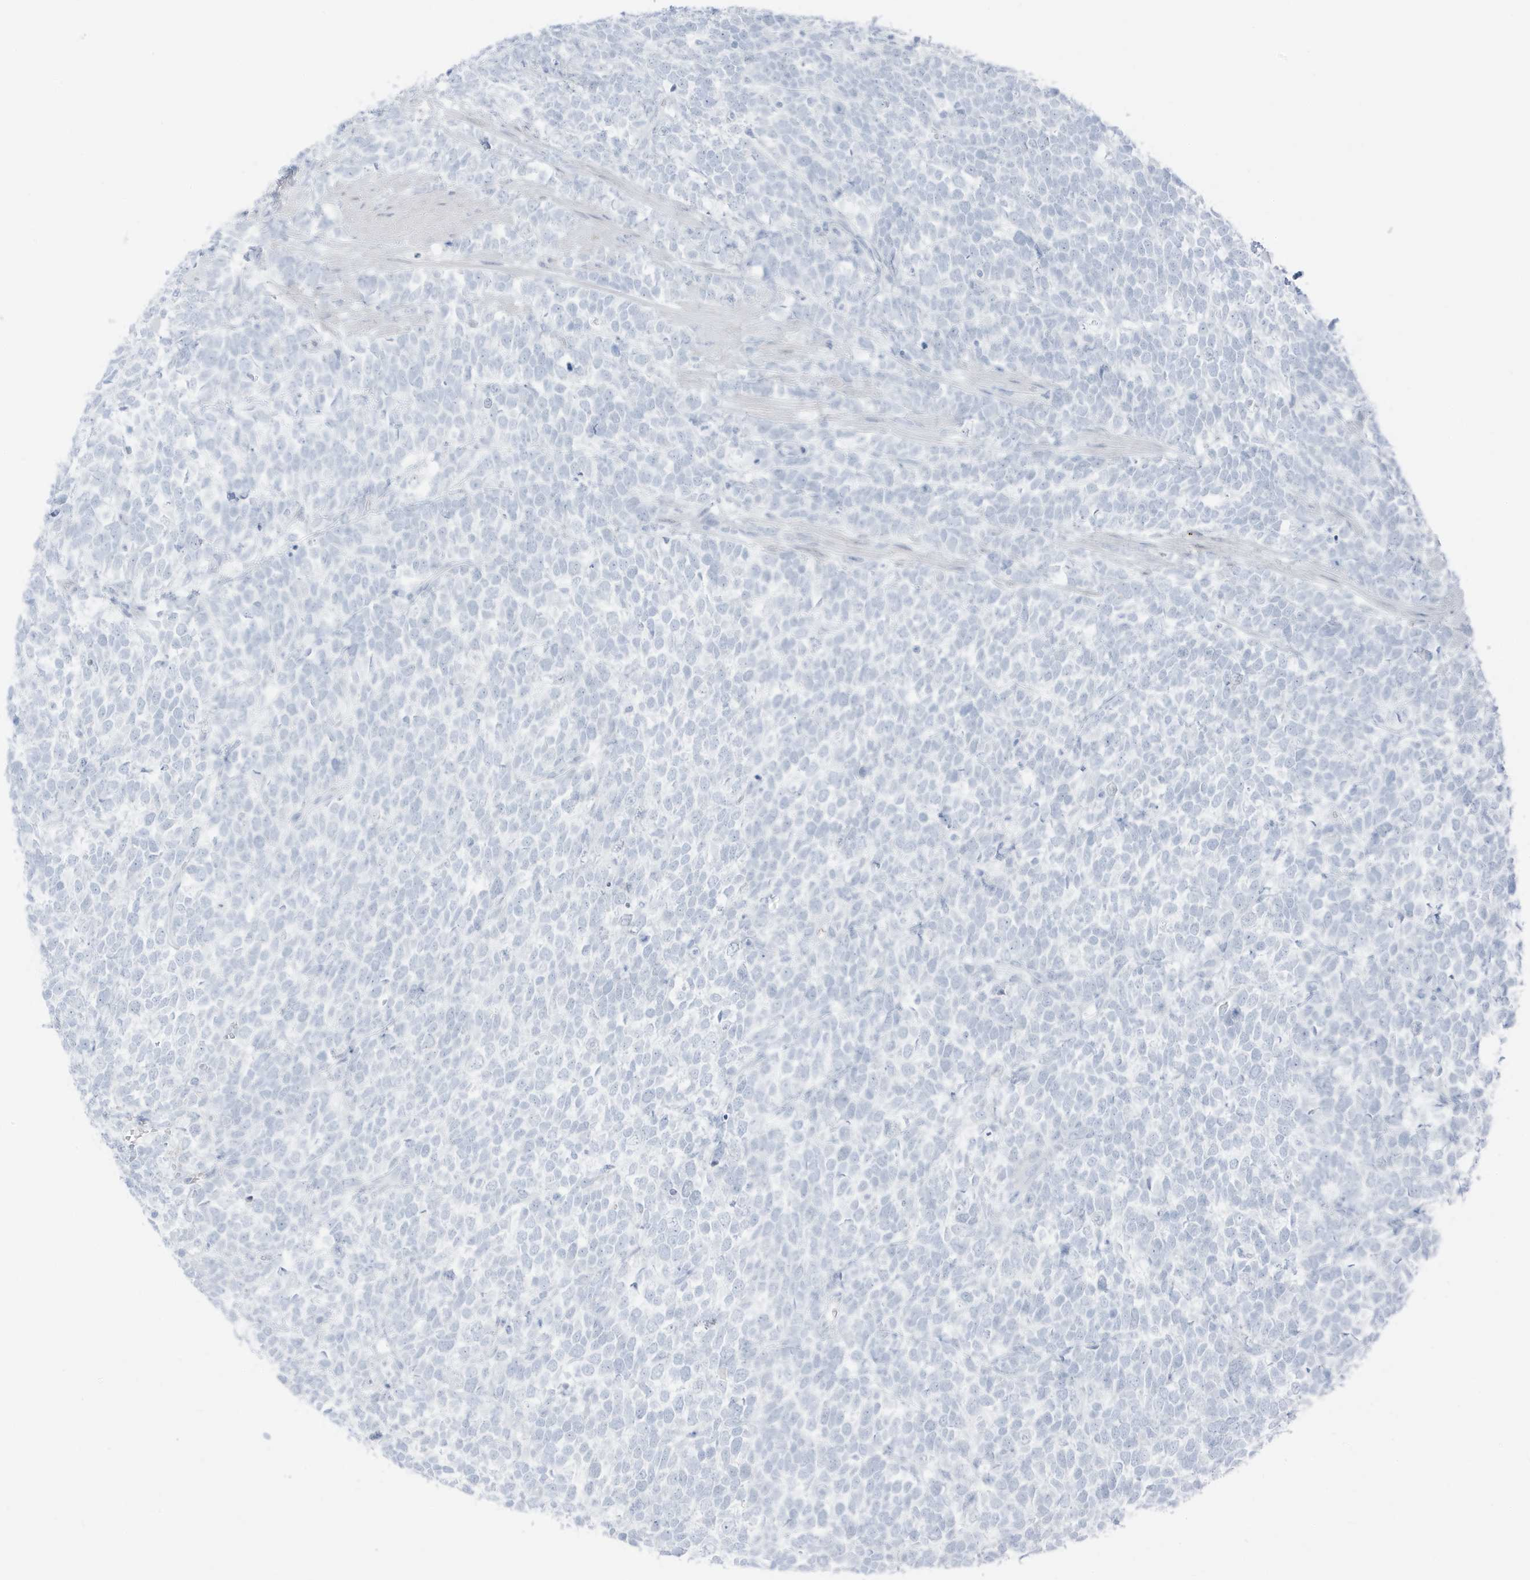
{"staining": {"intensity": "negative", "quantity": "none", "location": "none"}, "tissue": "urothelial cancer", "cell_type": "Tumor cells", "image_type": "cancer", "snomed": [{"axis": "morphology", "description": "Urothelial carcinoma, High grade"}, {"axis": "topography", "description": "Urinary bladder"}], "caption": "This is a photomicrograph of immunohistochemistry (IHC) staining of urothelial carcinoma (high-grade), which shows no positivity in tumor cells.", "gene": "ZFP64", "patient": {"sex": "female", "age": 82}}